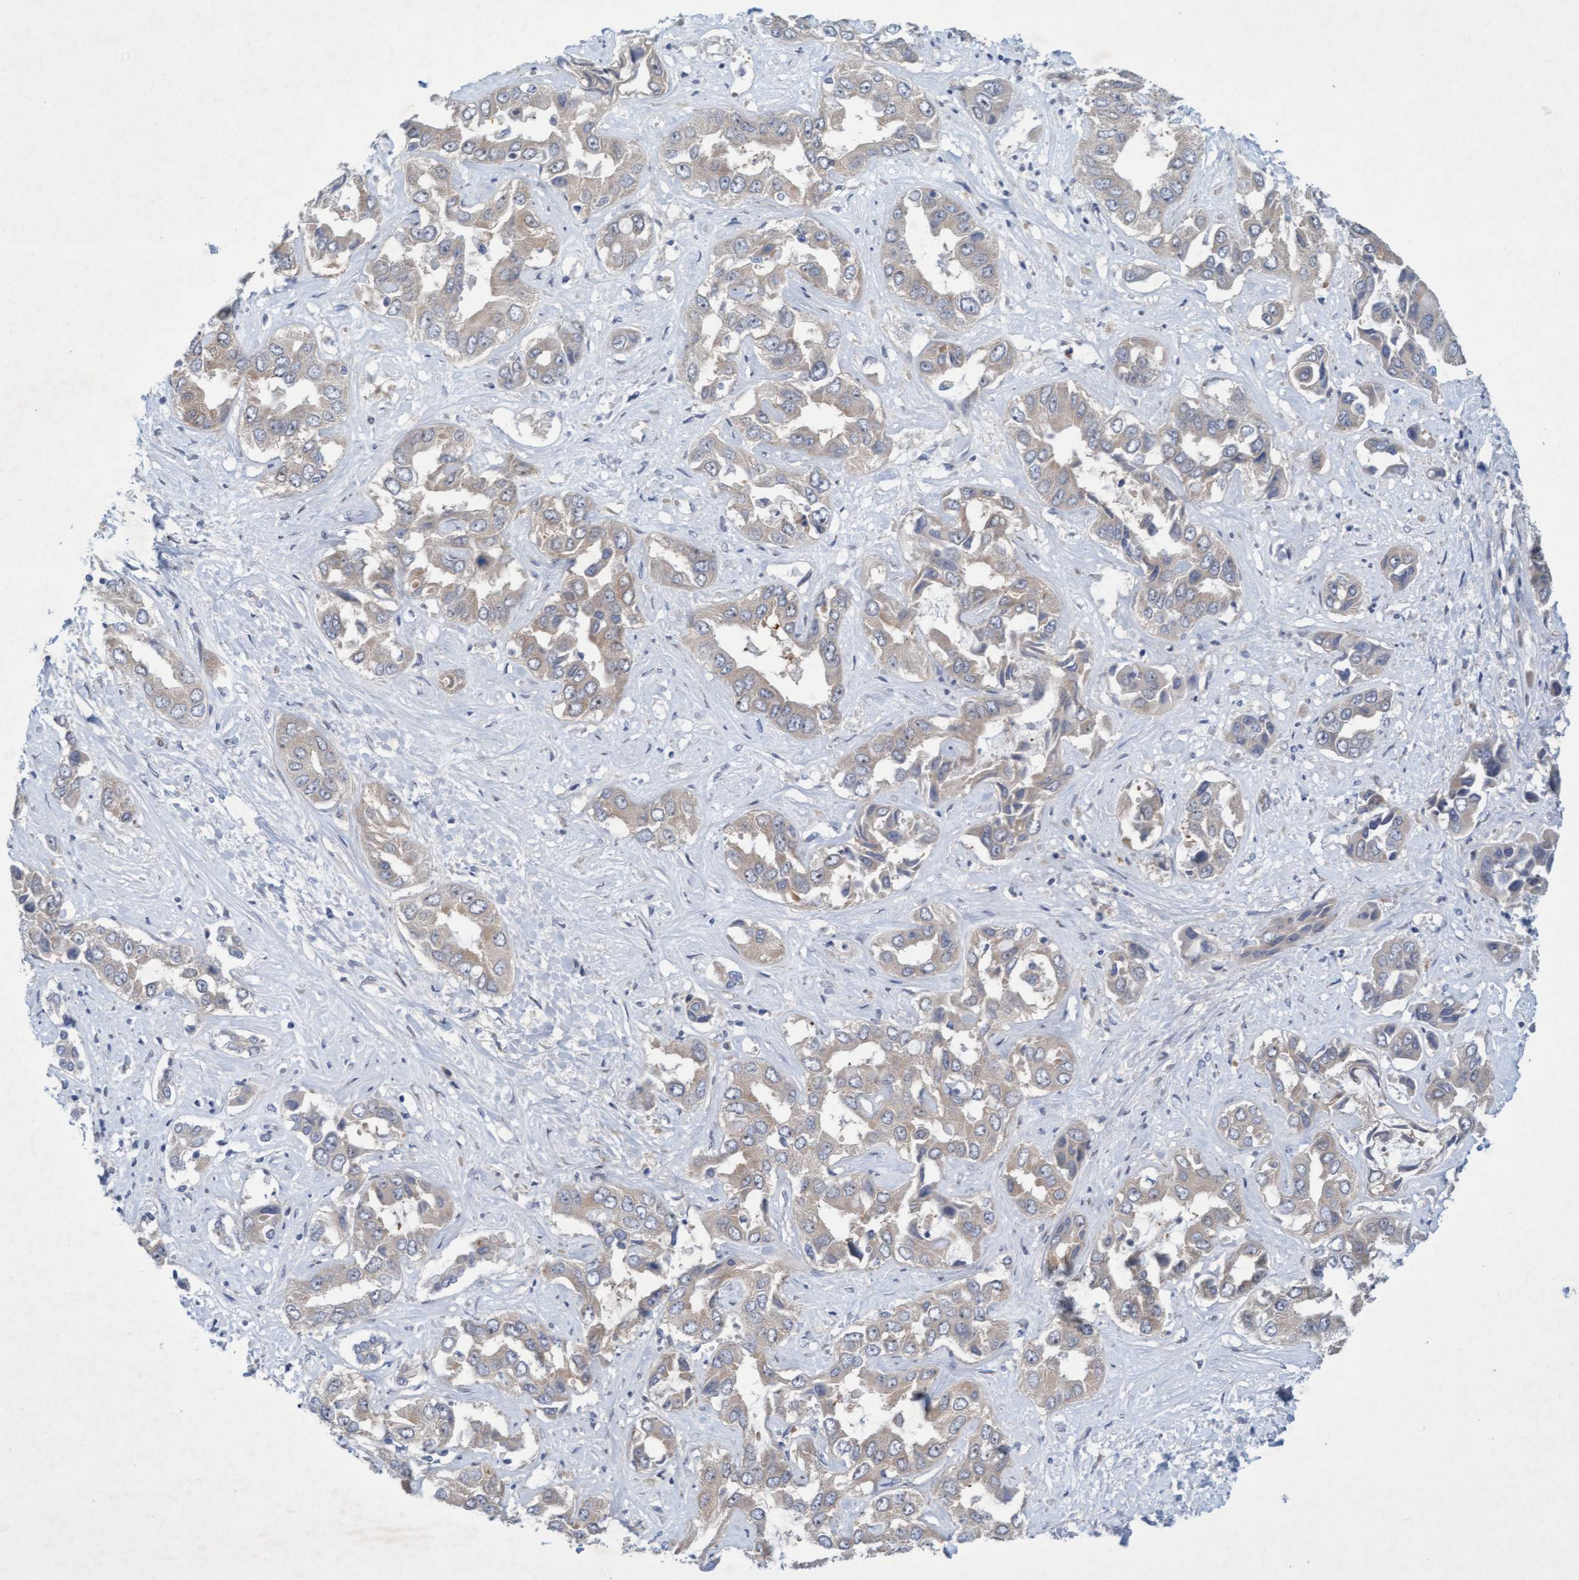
{"staining": {"intensity": "negative", "quantity": "none", "location": "none"}, "tissue": "liver cancer", "cell_type": "Tumor cells", "image_type": "cancer", "snomed": [{"axis": "morphology", "description": "Cholangiocarcinoma"}, {"axis": "topography", "description": "Liver"}], "caption": "Tumor cells are negative for brown protein staining in cholangiocarcinoma (liver).", "gene": "DDHD2", "patient": {"sex": "female", "age": 52}}